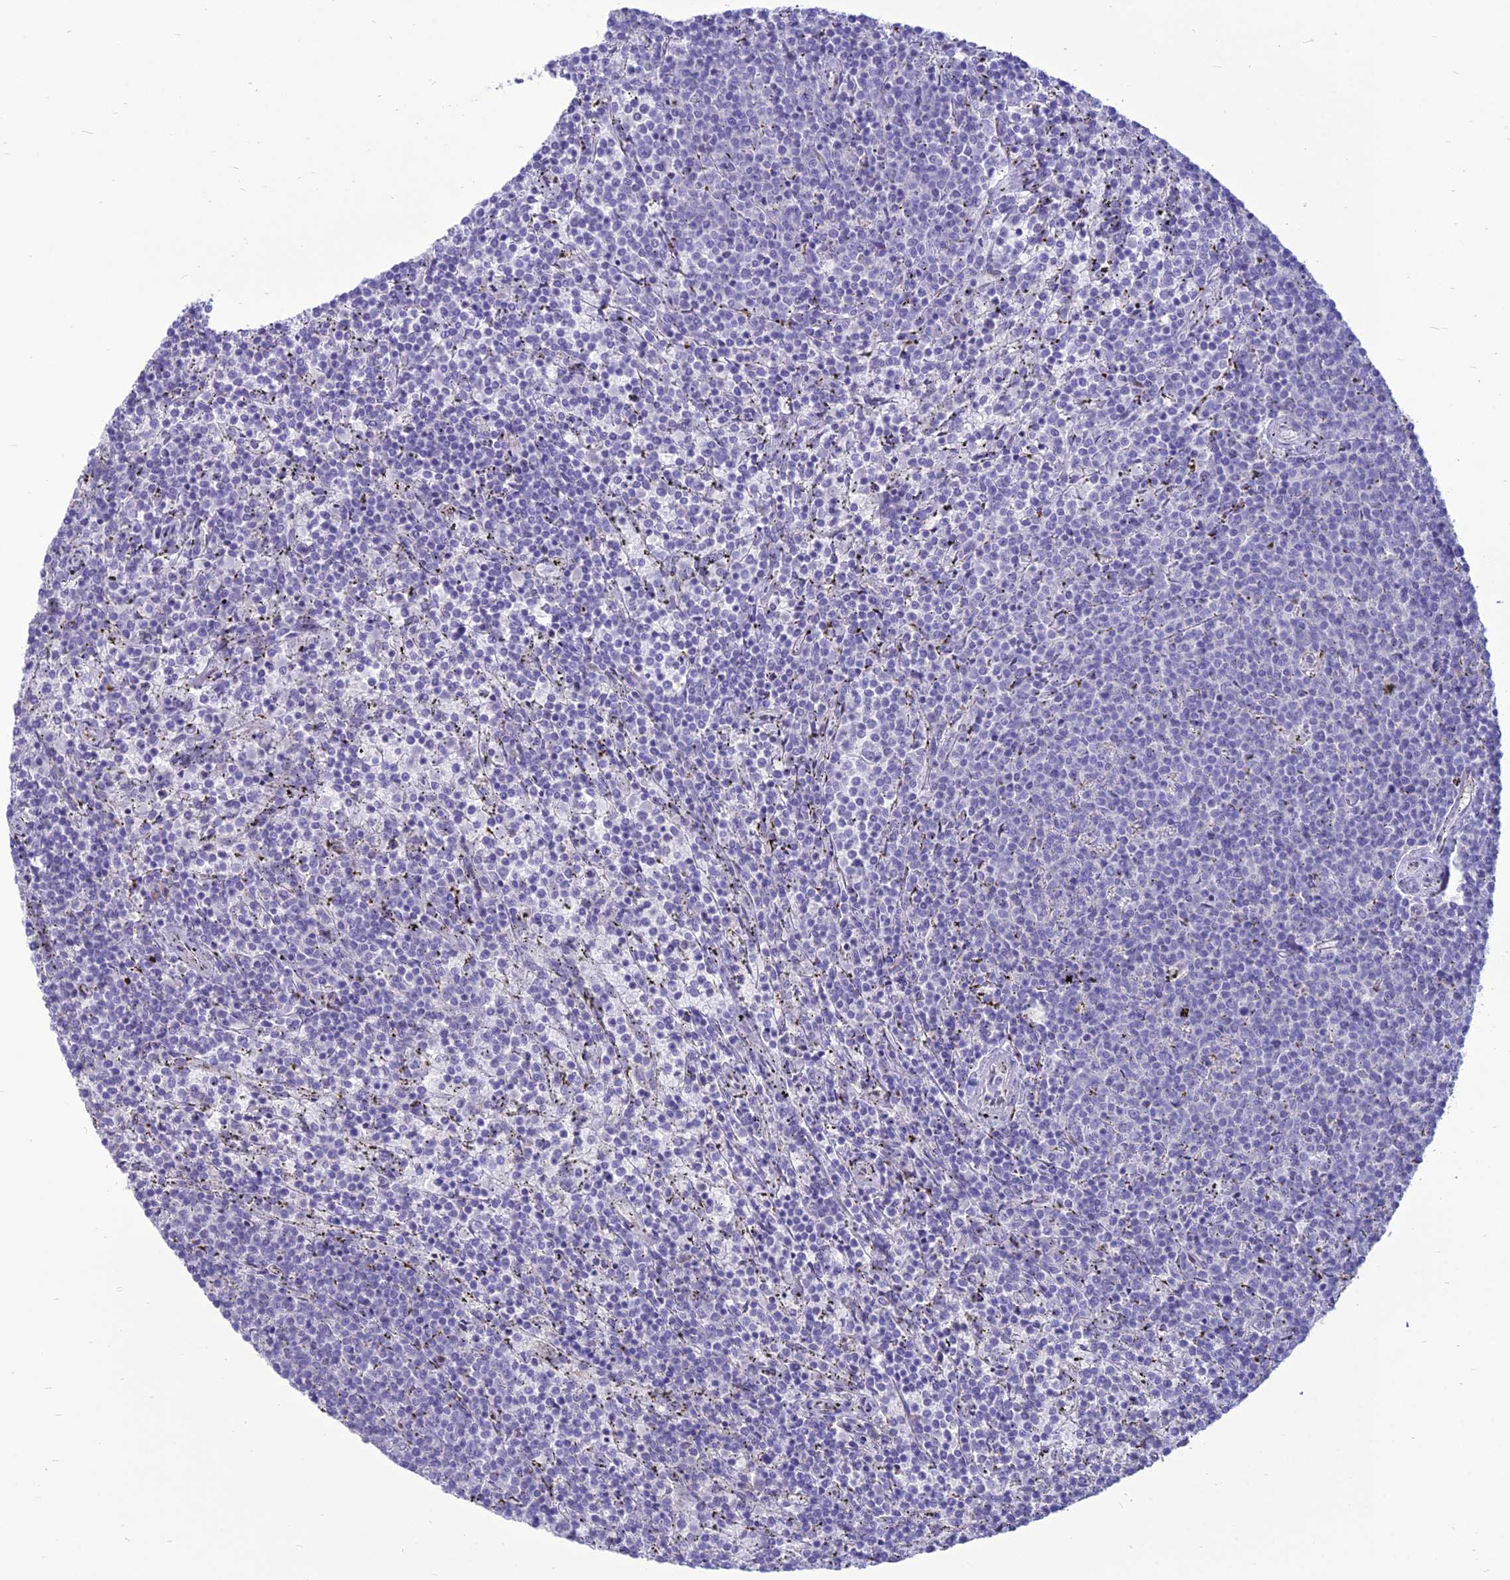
{"staining": {"intensity": "negative", "quantity": "none", "location": "none"}, "tissue": "lymphoma", "cell_type": "Tumor cells", "image_type": "cancer", "snomed": [{"axis": "morphology", "description": "Malignant lymphoma, non-Hodgkin's type, Low grade"}, {"axis": "topography", "description": "Spleen"}], "caption": "Lymphoma stained for a protein using immunohistochemistry (IHC) shows no positivity tumor cells.", "gene": "NOVA2", "patient": {"sex": "female", "age": 50}}